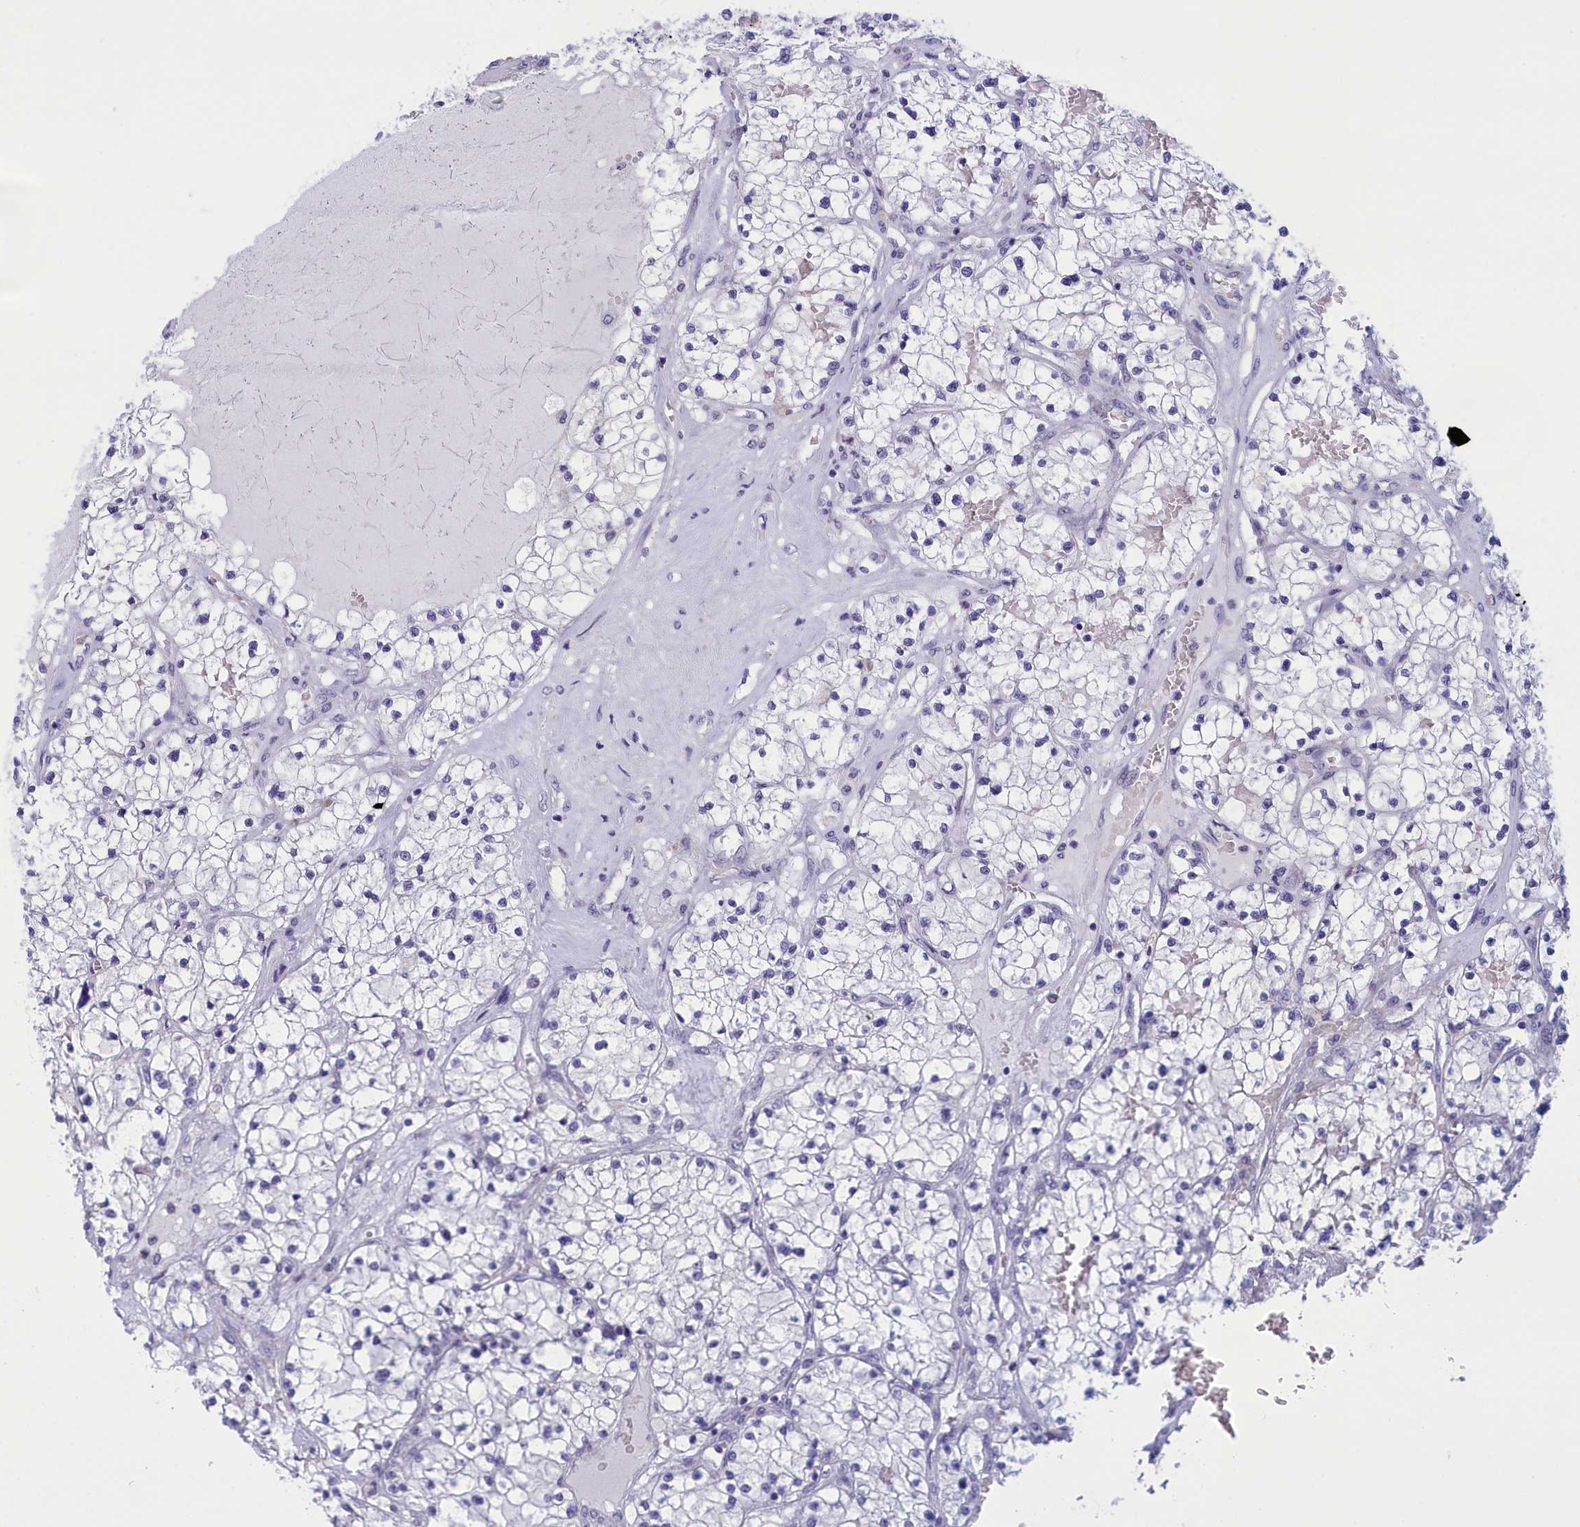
{"staining": {"intensity": "negative", "quantity": "none", "location": "none"}, "tissue": "renal cancer", "cell_type": "Tumor cells", "image_type": "cancer", "snomed": [{"axis": "morphology", "description": "Normal tissue, NOS"}, {"axis": "morphology", "description": "Adenocarcinoma, NOS"}, {"axis": "topography", "description": "Kidney"}], "caption": "An immunohistochemistry (IHC) histopathology image of renal cancer is shown. There is no staining in tumor cells of renal cancer.", "gene": "ELOA2", "patient": {"sex": "male", "age": 68}}